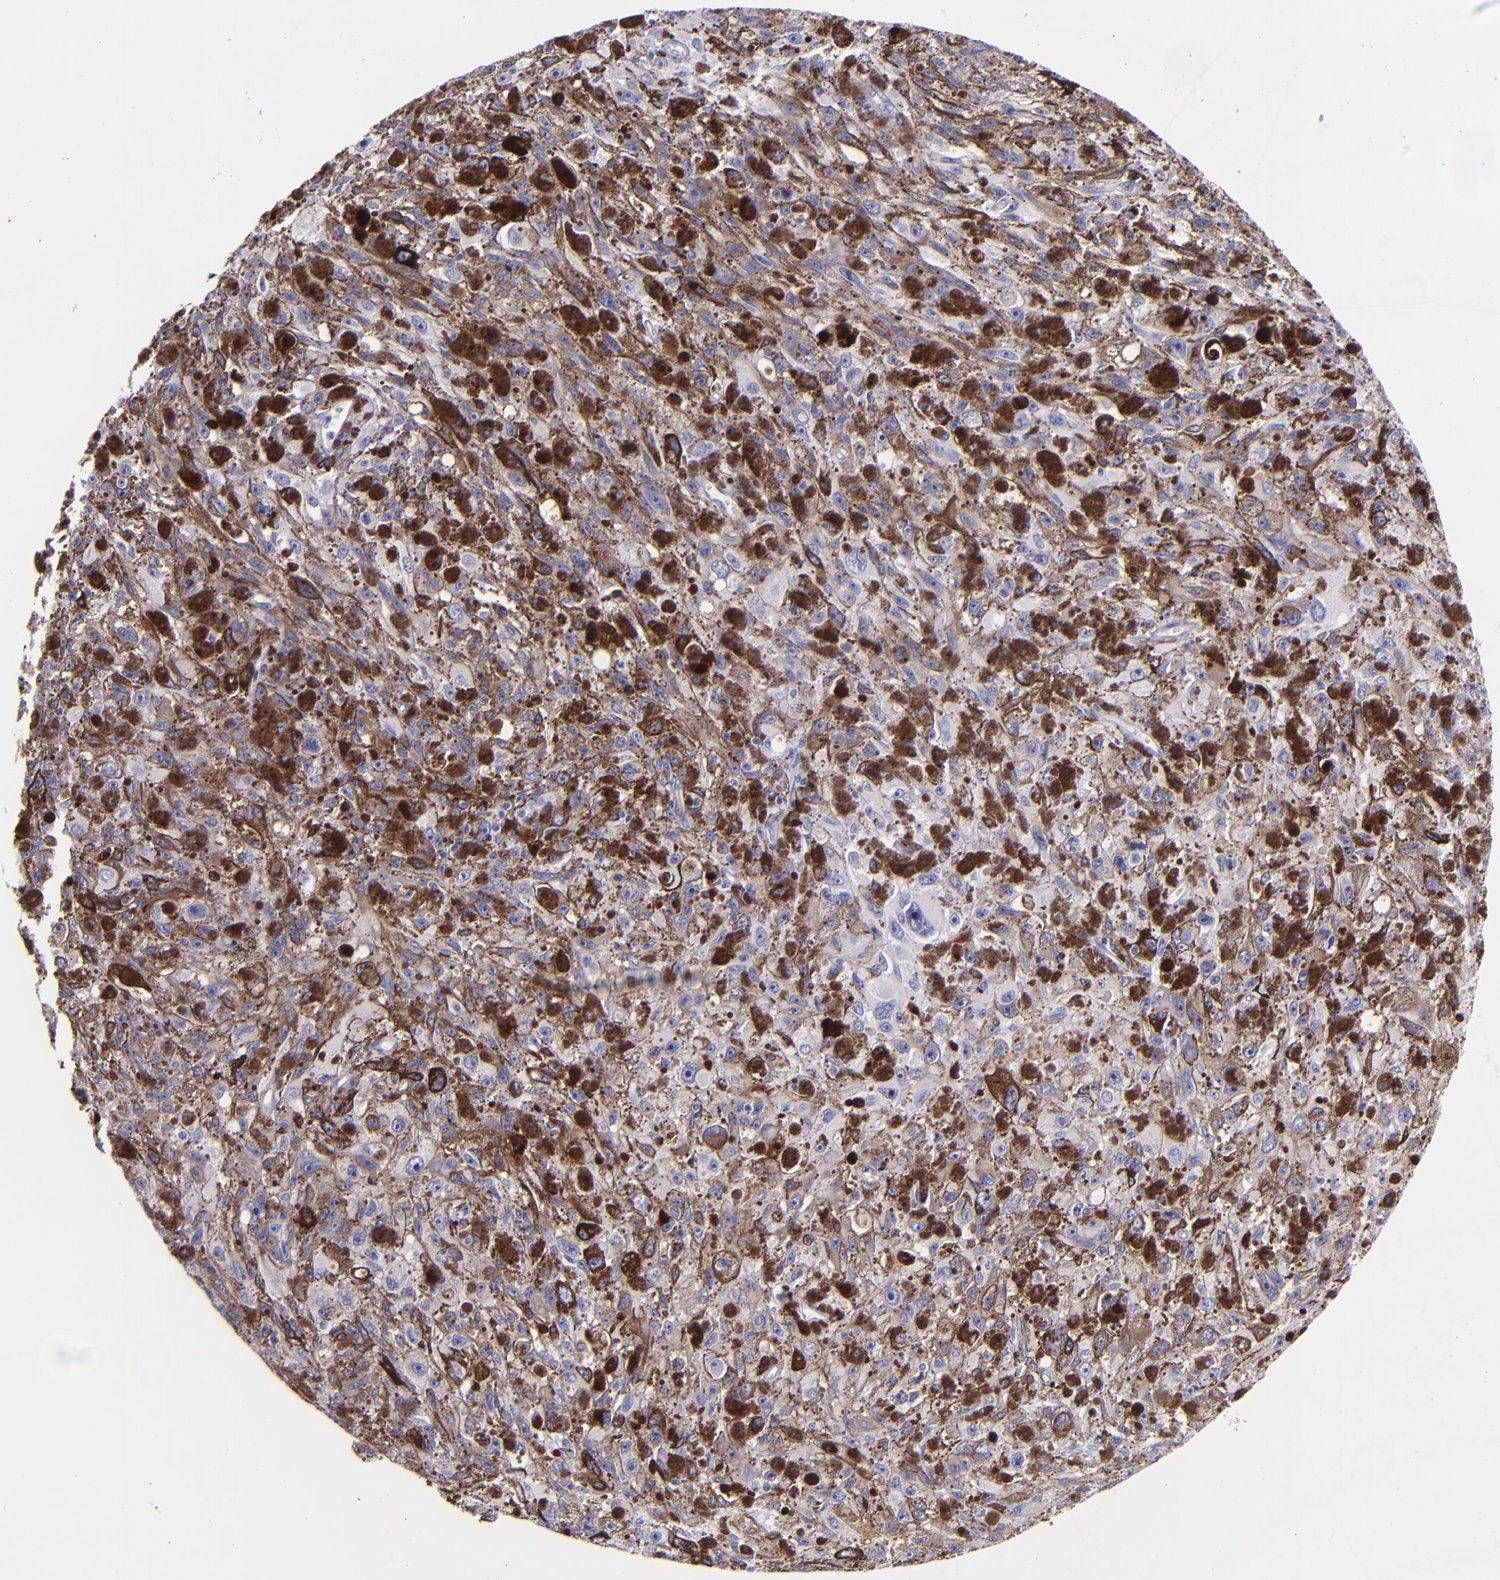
{"staining": {"intensity": "negative", "quantity": "none", "location": "none"}, "tissue": "melanoma", "cell_type": "Tumor cells", "image_type": "cancer", "snomed": [{"axis": "morphology", "description": "Malignant melanoma, NOS"}, {"axis": "topography", "description": "Skin"}], "caption": "A histopathology image of human melanoma is negative for staining in tumor cells.", "gene": "KNG1", "patient": {"sex": "female", "age": 104}}